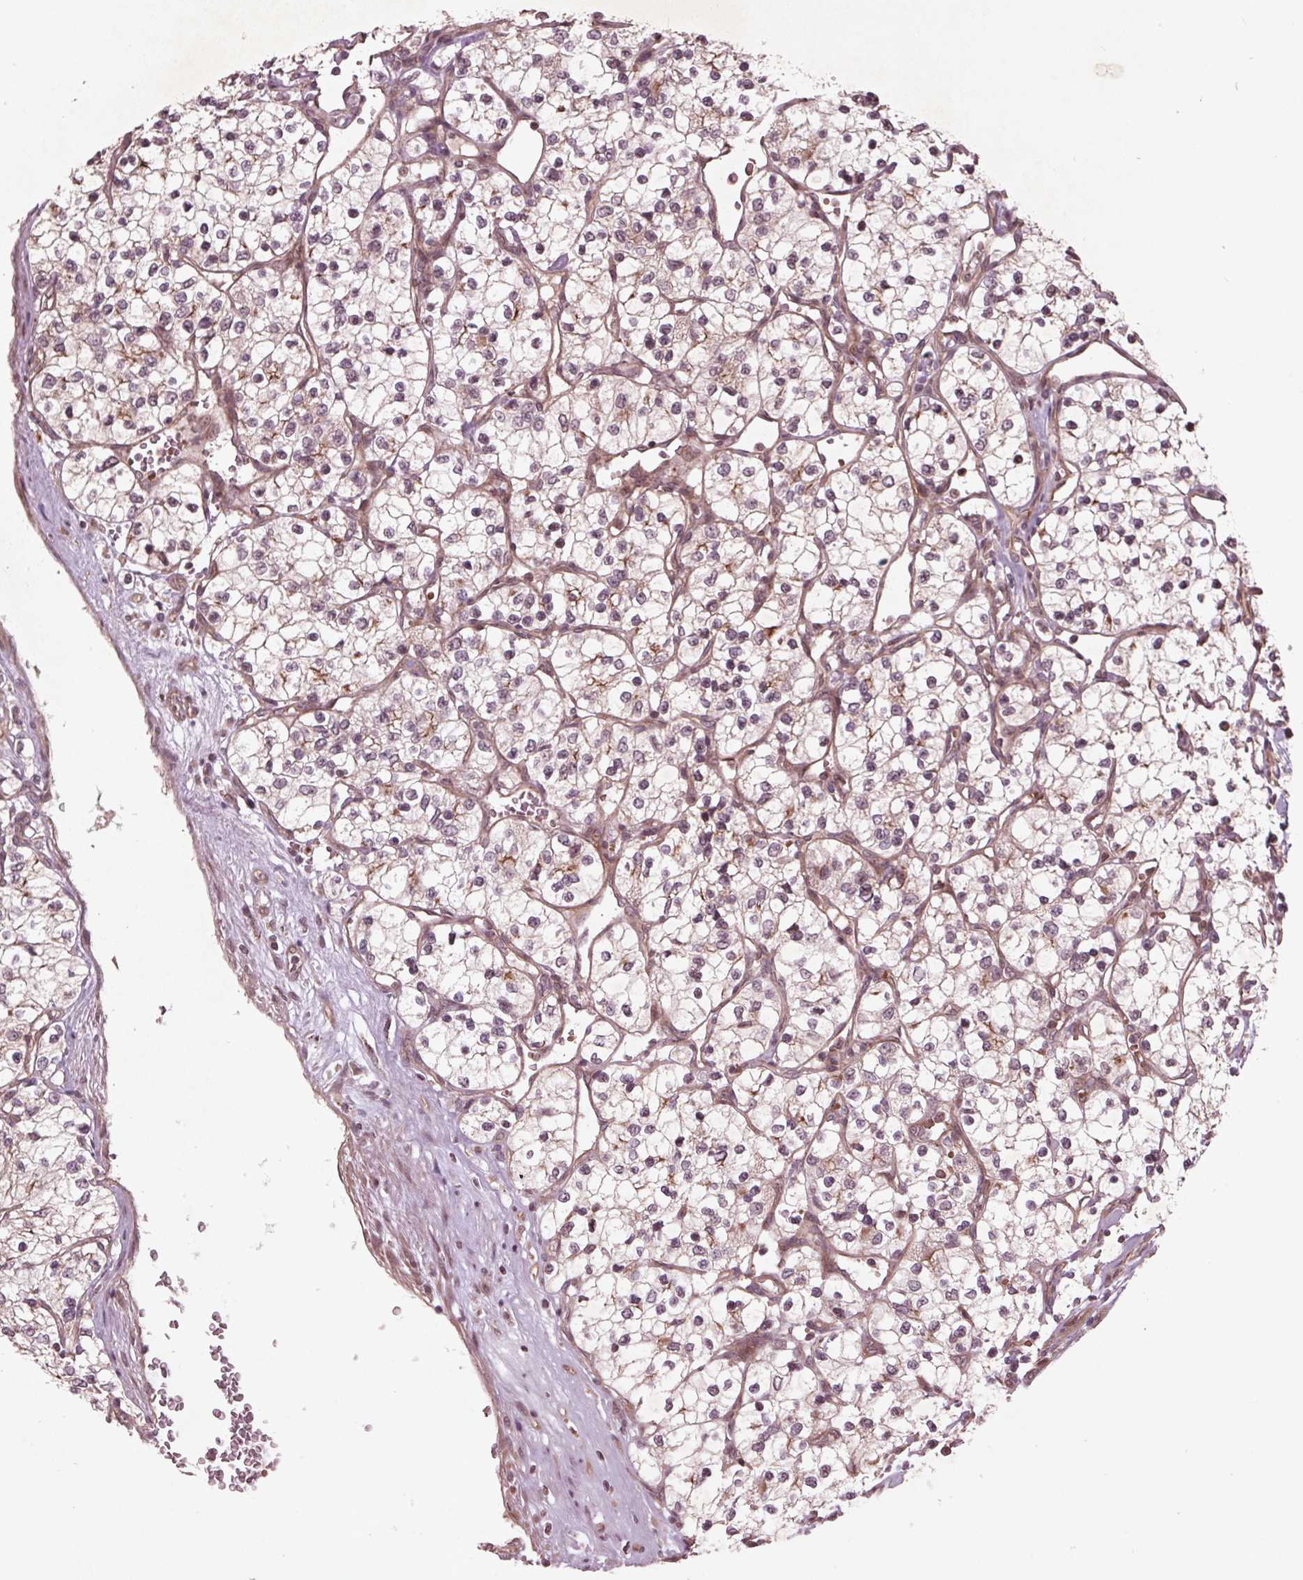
{"staining": {"intensity": "weak", "quantity": "<25%", "location": "nuclear"}, "tissue": "renal cancer", "cell_type": "Tumor cells", "image_type": "cancer", "snomed": [{"axis": "morphology", "description": "Adenocarcinoma, NOS"}, {"axis": "topography", "description": "Kidney"}], "caption": "Renal cancer (adenocarcinoma) was stained to show a protein in brown. There is no significant staining in tumor cells.", "gene": "CDKL4", "patient": {"sex": "female", "age": 69}}